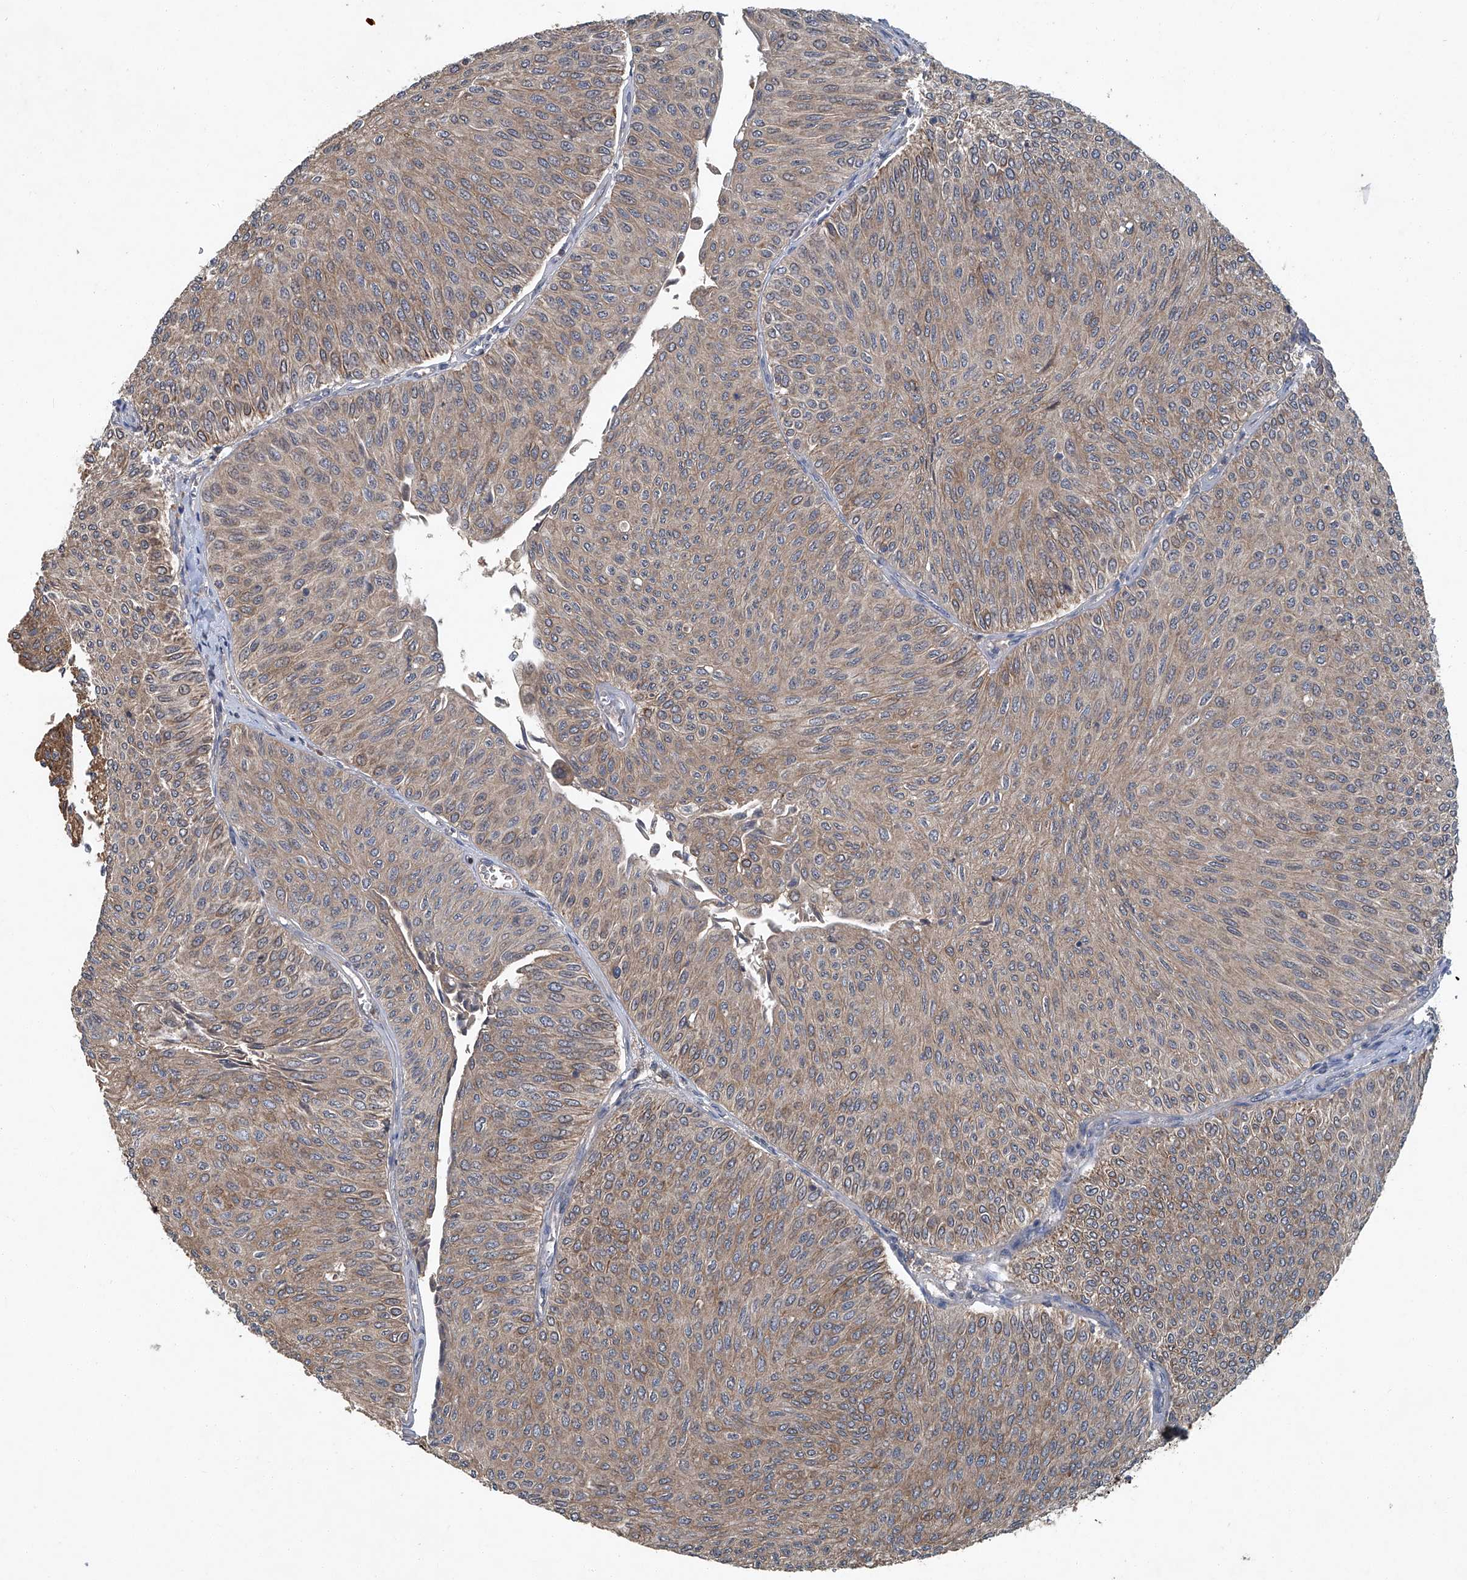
{"staining": {"intensity": "moderate", "quantity": ">75%", "location": "cytoplasmic/membranous"}, "tissue": "urothelial cancer", "cell_type": "Tumor cells", "image_type": "cancer", "snomed": [{"axis": "morphology", "description": "Urothelial carcinoma, Low grade"}, {"axis": "topography", "description": "Urinary bladder"}], "caption": "Urothelial cancer stained with DAB IHC reveals medium levels of moderate cytoplasmic/membranous positivity in approximately >75% of tumor cells.", "gene": "ANKRD34A", "patient": {"sex": "male", "age": 78}}